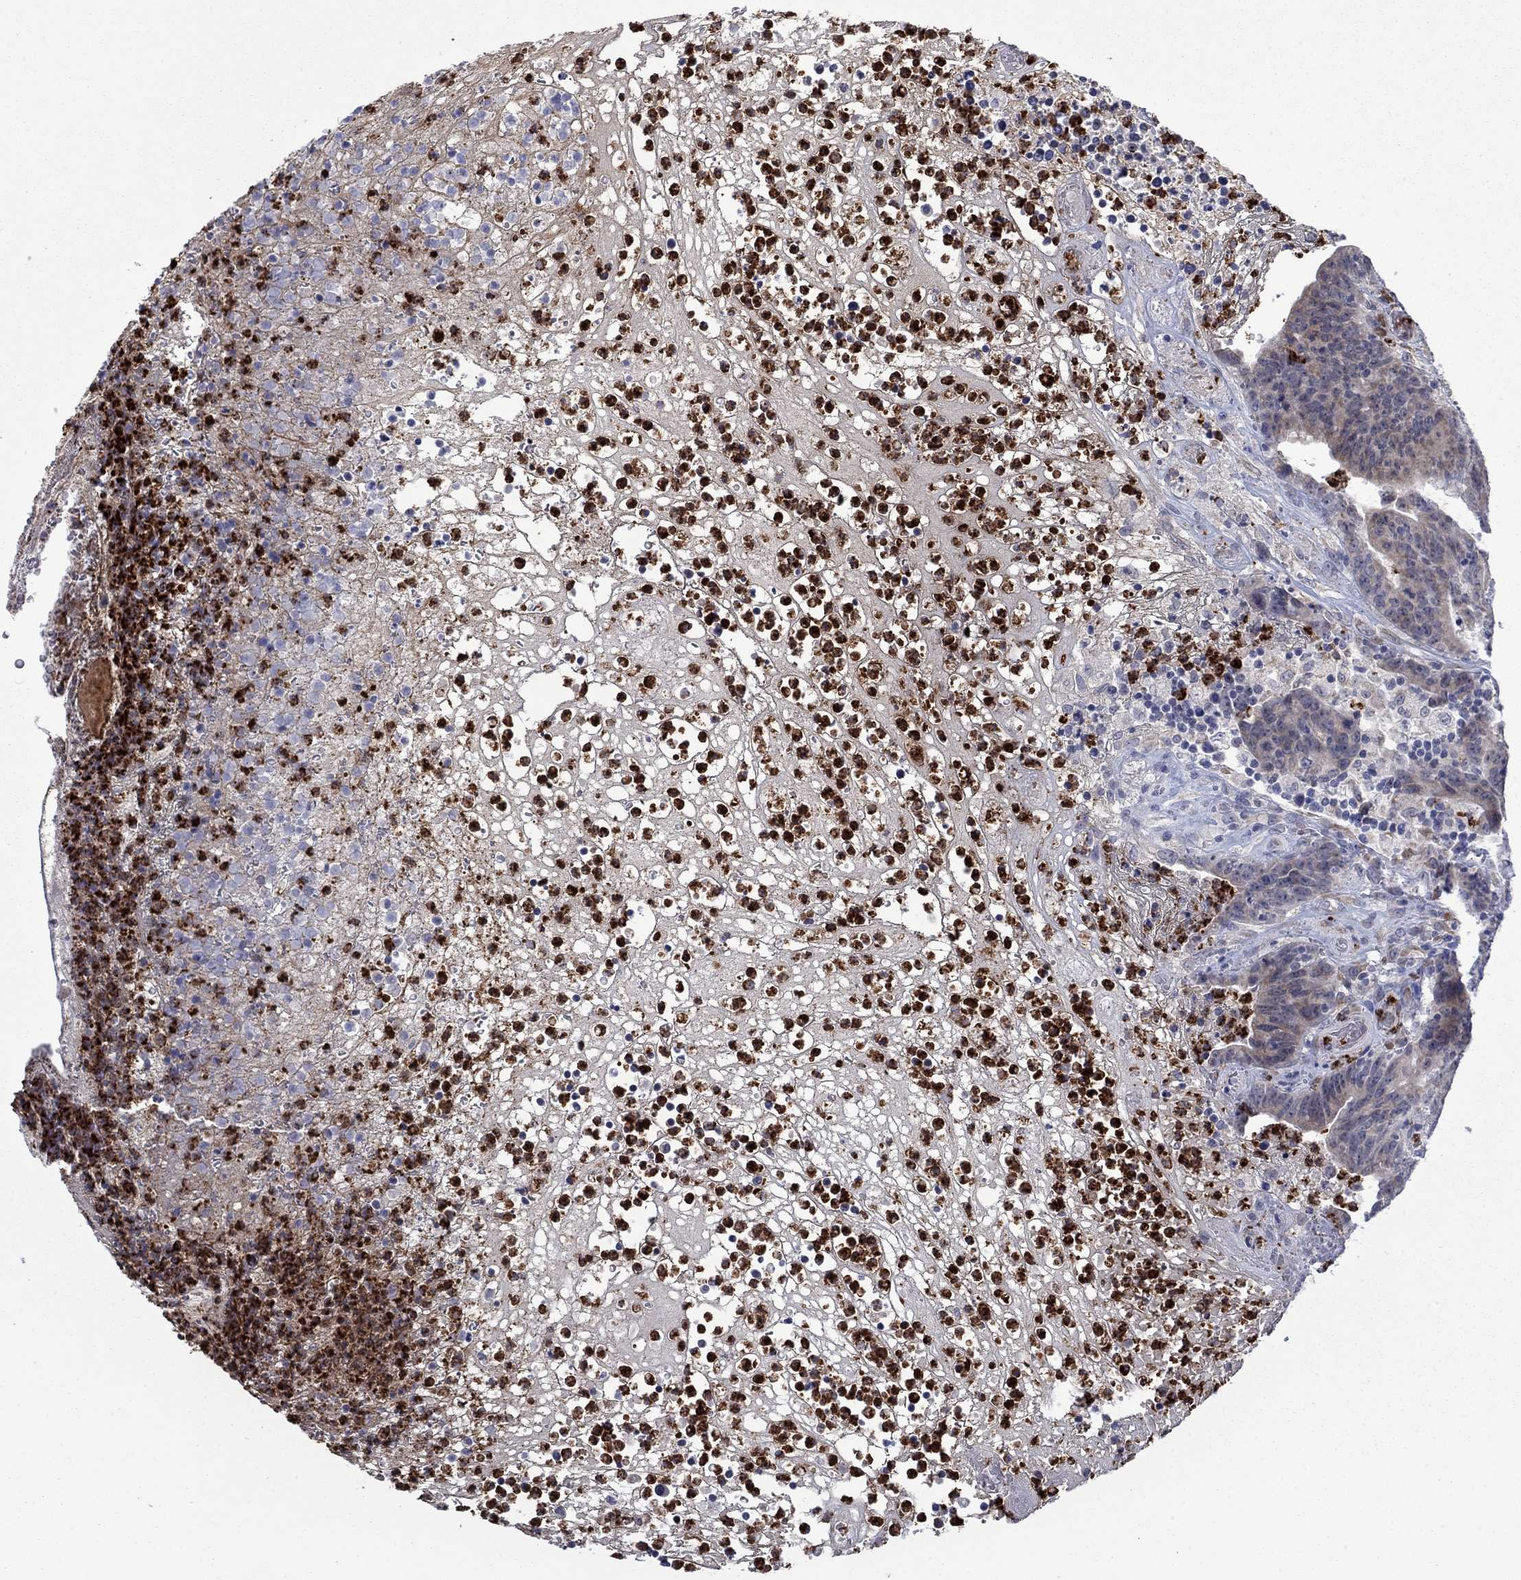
{"staining": {"intensity": "weak", "quantity": "<25%", "location": "cytoplasmic/membranous"}, "tissue": "colorectal cancer", "cell_type": "Tumor cells", "image_type": "cancer", "snomed": [{"axis": "morphology", "description": "Adenocarcinoma, NOS"}, {"axis": "topography", "description": "Colon"}], "caption": "Immunohistochemistry (IHC) of colorectal cancer reveals no expression in tumor cells. The staining was performed using DAB to visualize the protein expression in brown, while the nuclei were stained in blue with hematoxylin (Magnification: 20x).", "gene": "MTRFR", "patient": {"sex": "female", "age": 75}}